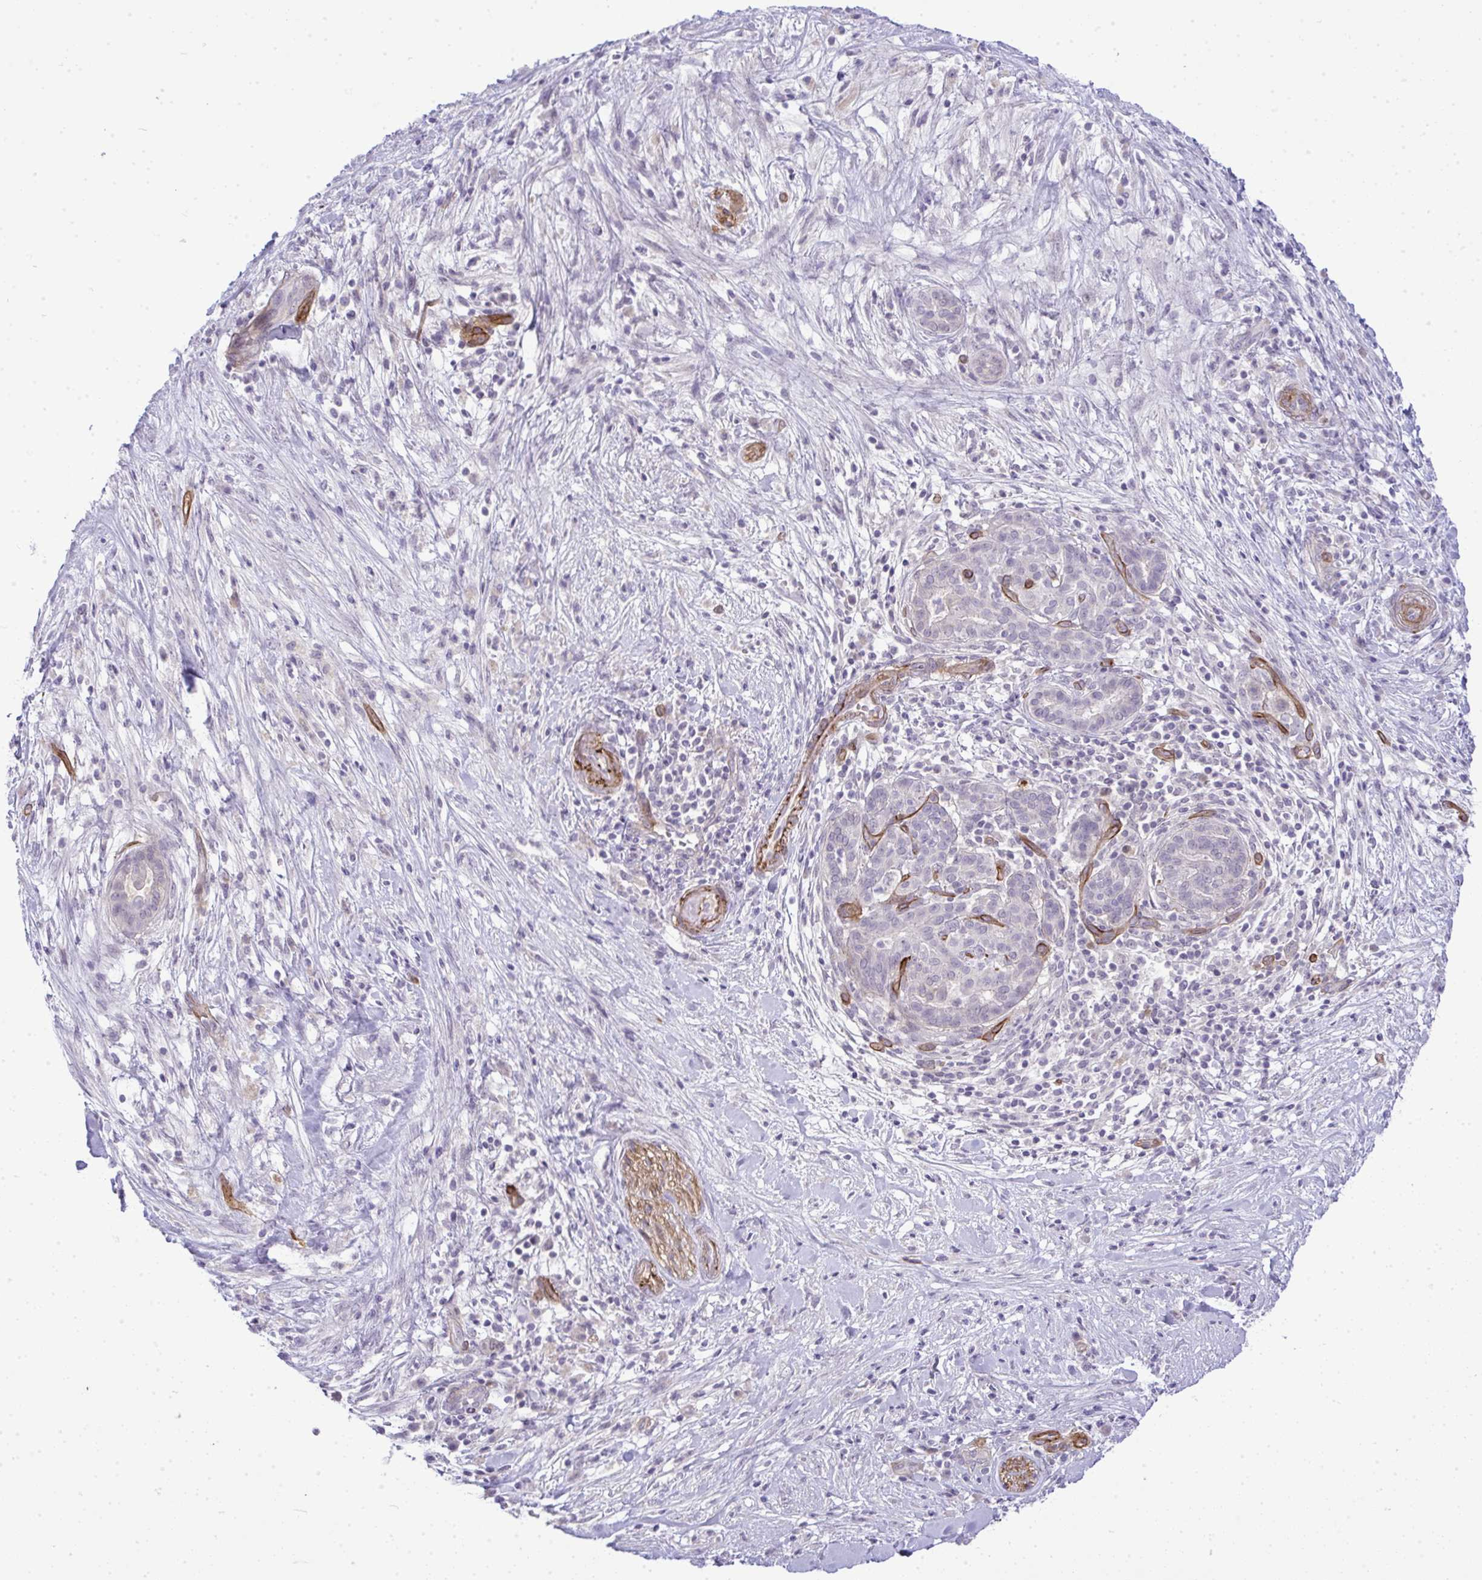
{"staining": {"intensity": "negative", "quantity": "none", "location": "none"}, "tissue": "pancreatic cancer", "cell_type": "Tumor cells", "image_type": "cancer", "snomed": [{"axis": "morphology", "description": "Adenocarcinoma, NOS"}, {"axis": "topography", "description": "Pancreas"}], "caption": "High power microscopy photomicrograph of an IHC histopathology image of pancreatic cancer (adenocarcinoma), revealing no significant expression in tumor cells.", "gene": "UBE2S", "patient": {"sex": "male", "age": 44}}